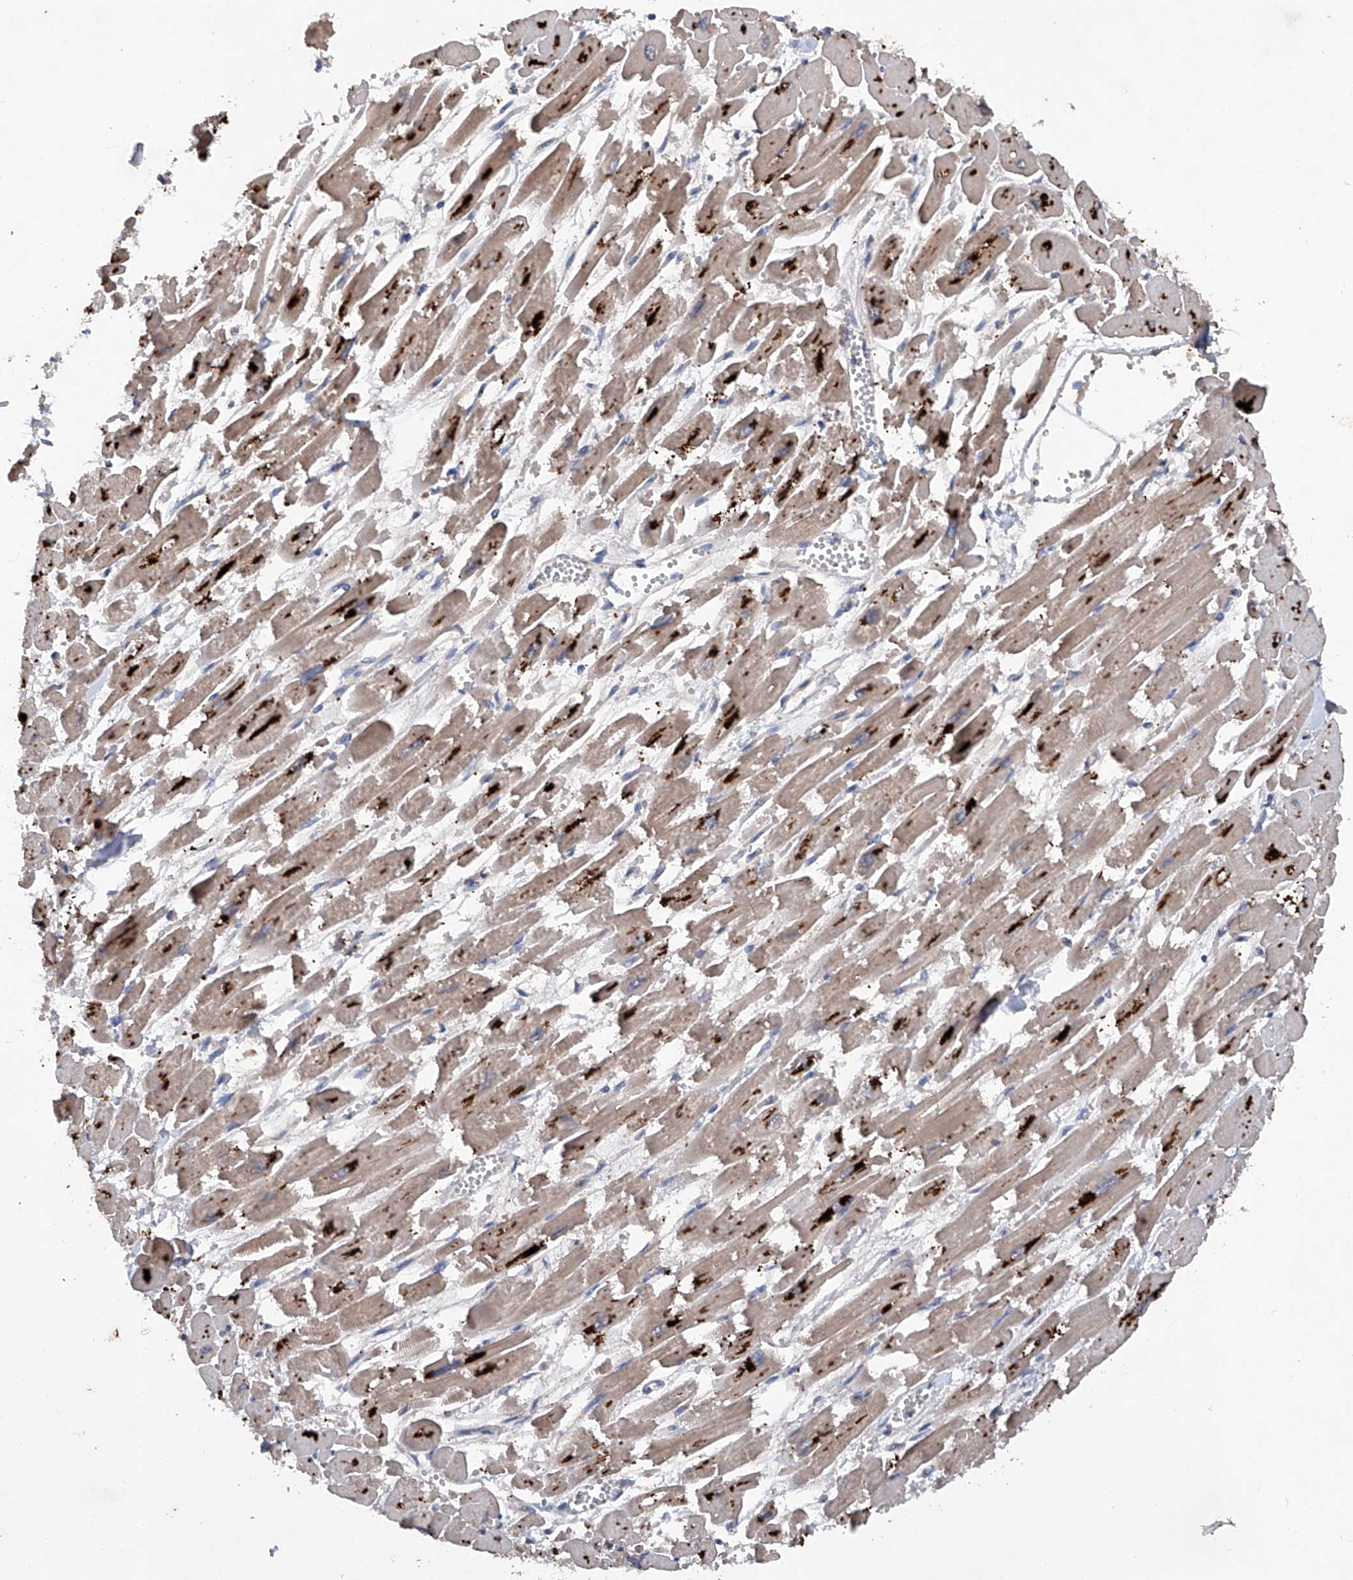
{"staining": {"intensity": "strong", "quantity": "25%-75%", "location": "cytoplasmic/membranous"}, "tissue": "heart muscle", "cell_type": "Cardiomyocytes", "image_type": "normal", "snomed": [{"axis": "morphology", "description": "Normal tissue, NOS"}, {"axis": "topography", "description": "Heart"}], "caption": "Heart muscle stained with DAB immunohistochemistry demonstrates high levels of strong cytoplasmic/membranous expression in about 25%-75% of cardiomyocytes. (DAB (3,3'-diaminobenzidine) IHC with brightfield microscopy, high magnification).", "gene": "ASCC3", "patient": {"sex": "male", "age": 54}}